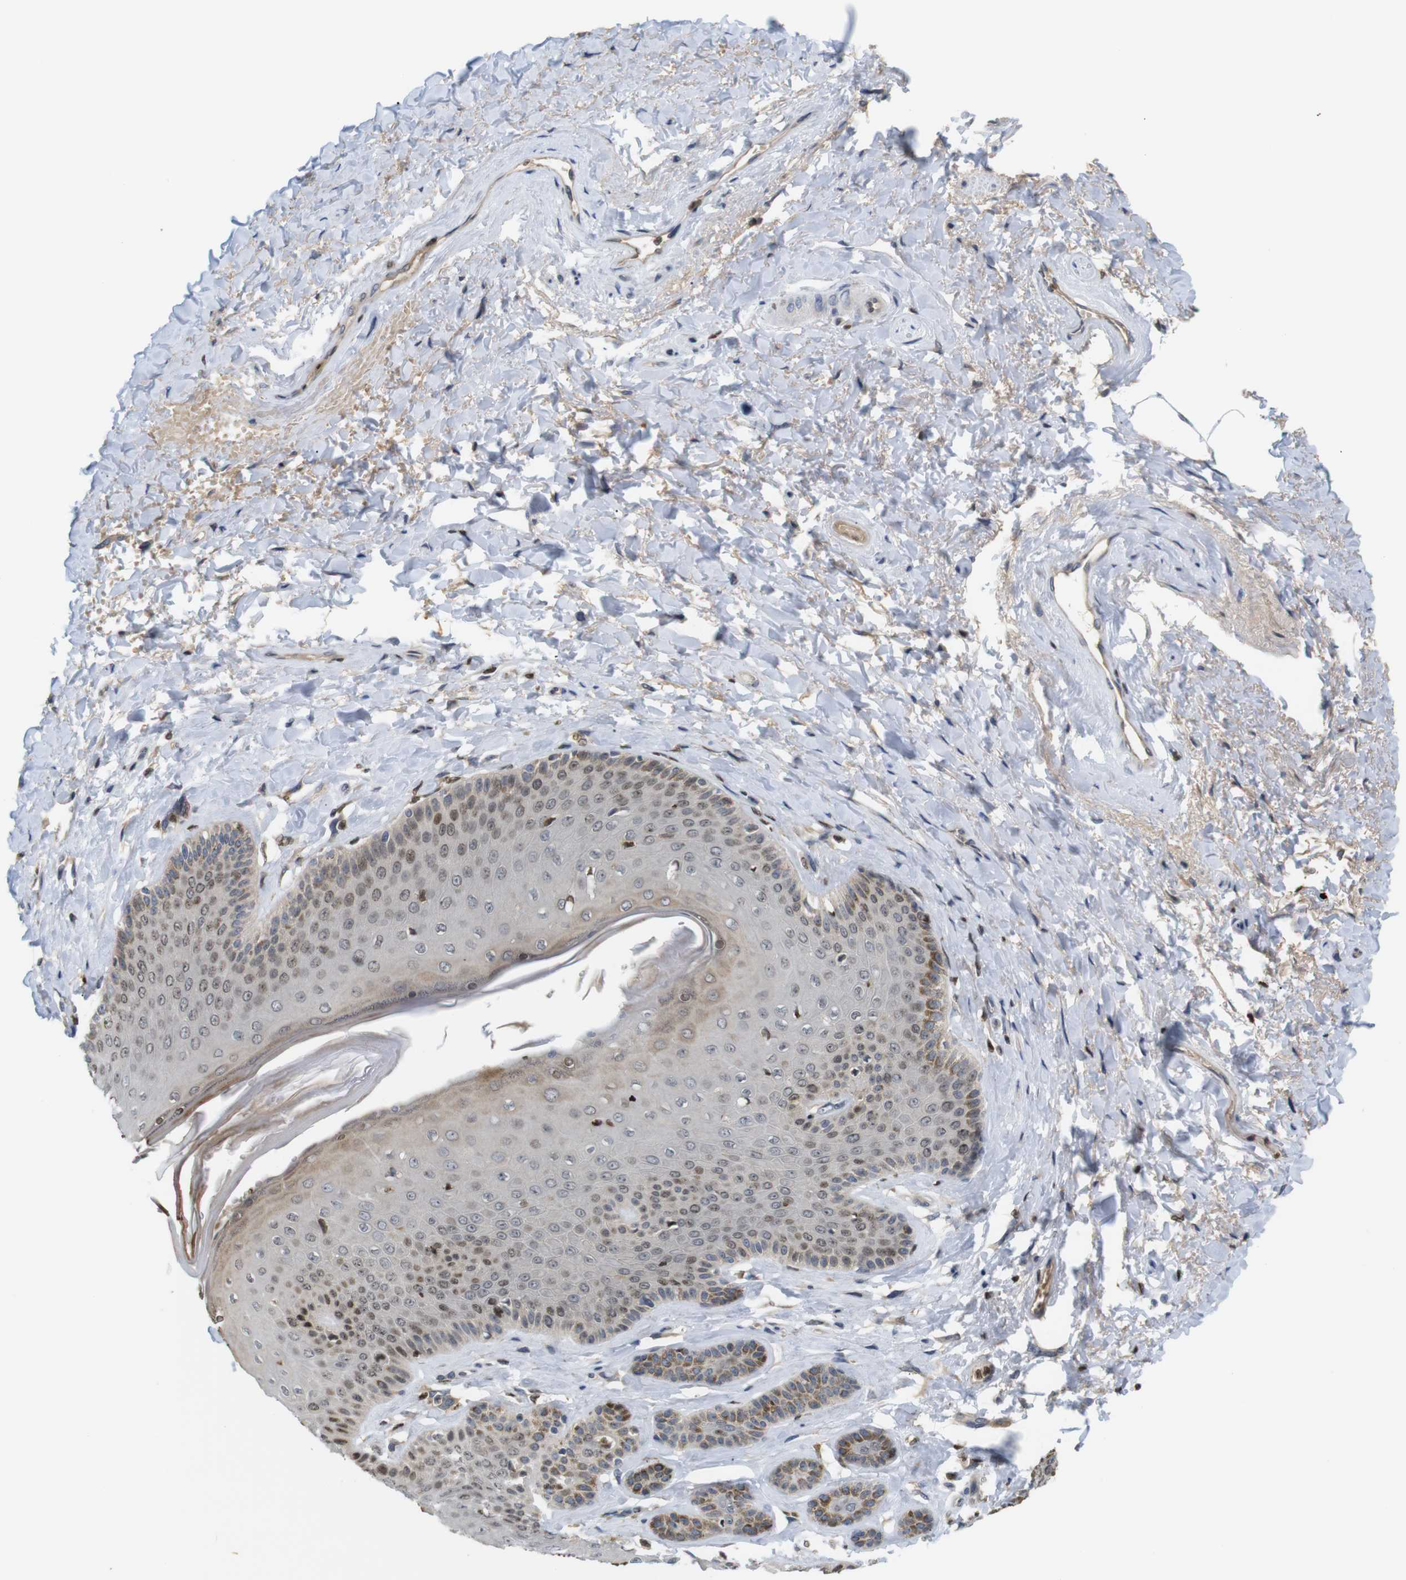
{"staining": {"intensity": "moderate", "quantity": "<25%", "location": "cytoplasmic/membranous,nuclear"}, "tissue": "skin", "cell_type": "Epidermal cells", "image_type": "normal", "snomed": [{"axis": "morphology", "description": "Normal tissue, NOS"}, {"axis": "topography", "description": "Anal"}], "caption": "Immunohistochemical staining of benign skin reveals low levels of moderate cytoplasmic/membranous,nuclear staining in about <25% of epidermal cells.", "gene": "MBD1", "patient": {"sex": "male", "age": 69}}